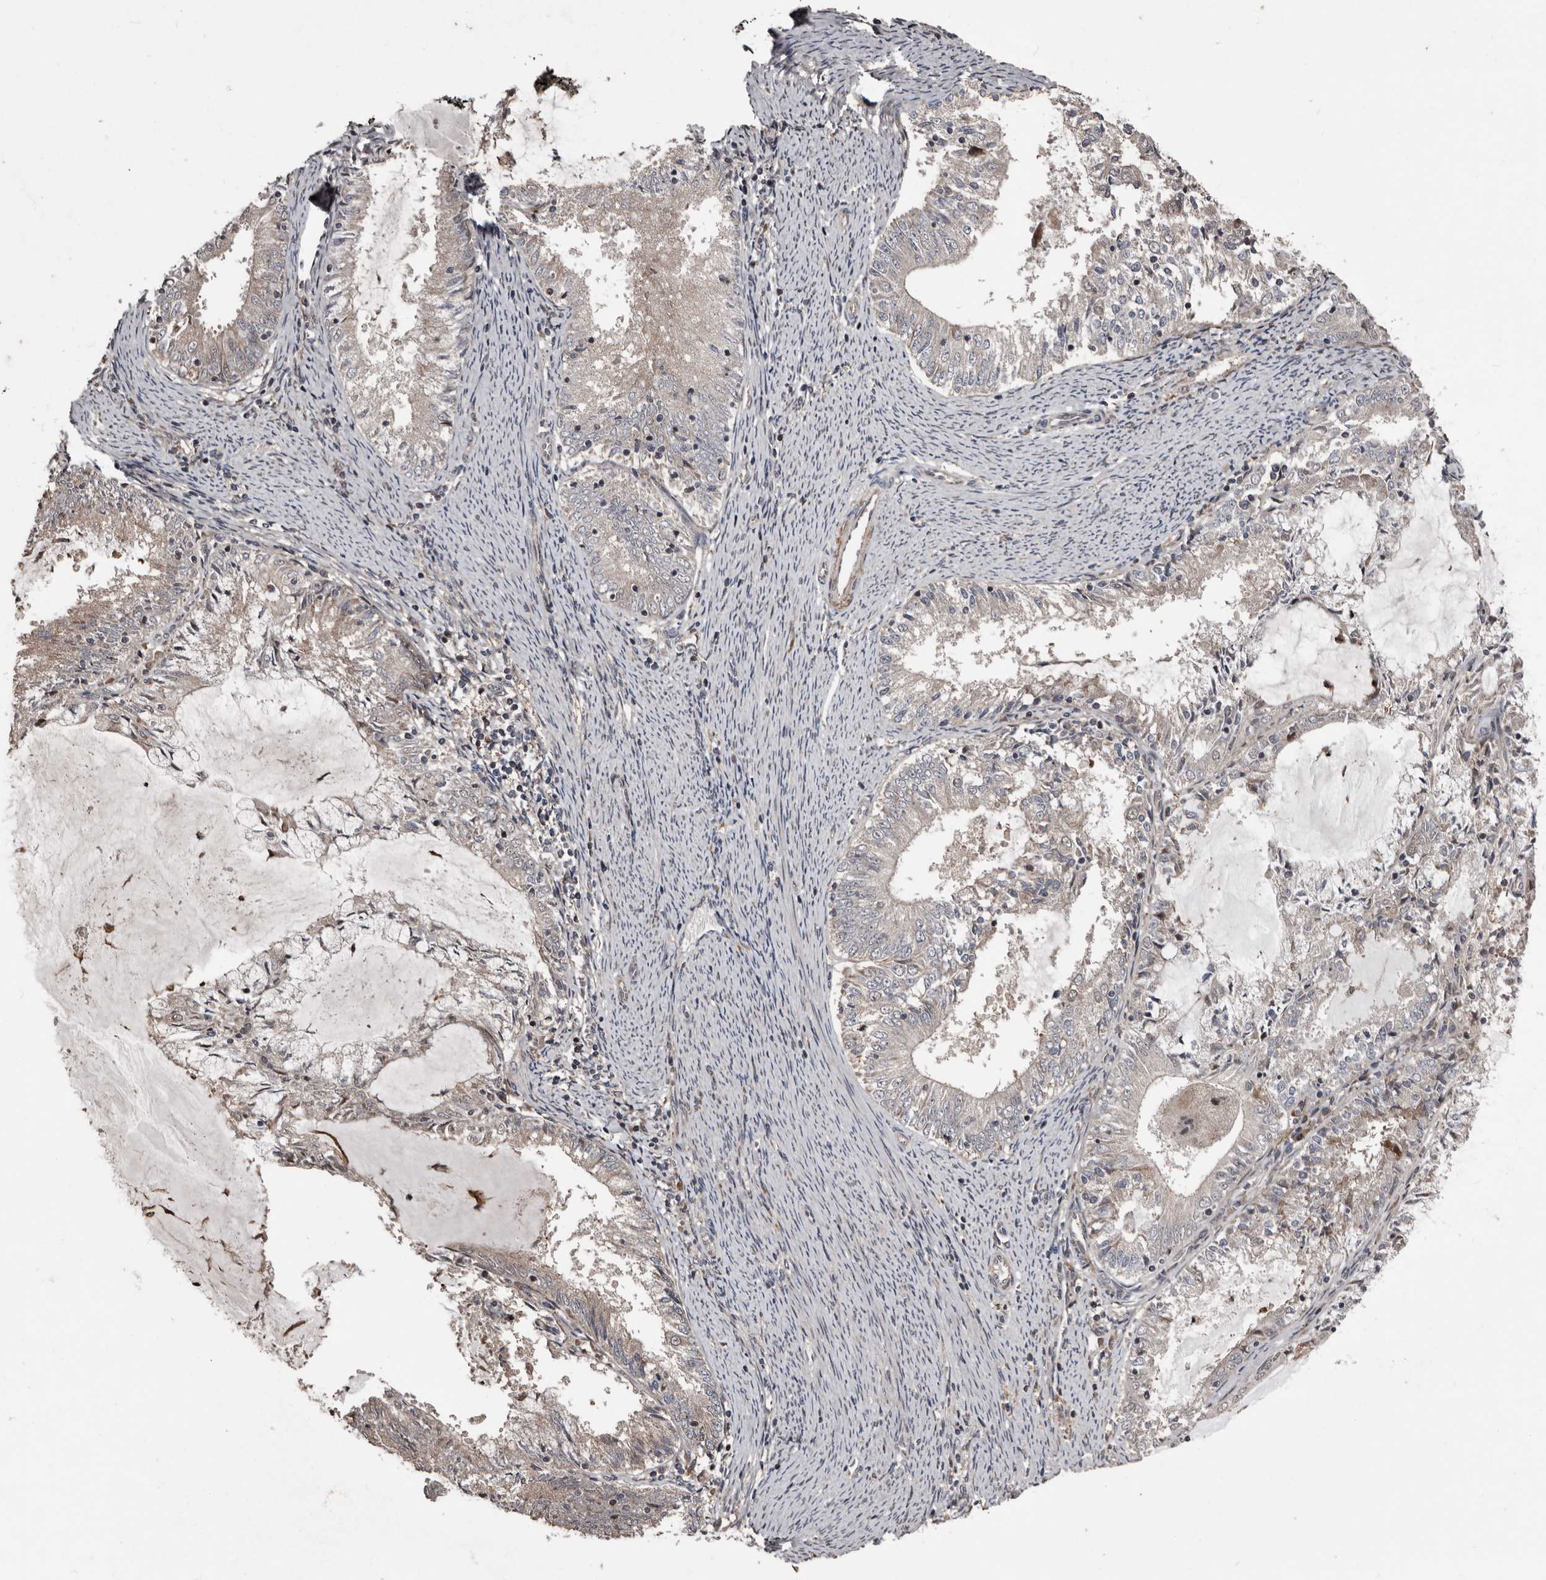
{"staining": {"intensity": "negative", "quantity": "none", "location": "none"}, "tissue": "endometrial cancer", "cell_type": "Tumor cells", "image_type": "cancer", "snomed": [{"axis": "morphology", "description": "Adenocarcinoma, NOS"}, {"axis": "topography", "description": "Endometrium"}], "caption": "This is an IHC histopathology image of human adenocarcinoma (endometrial). There is no expression in tumor cells.", "gene": "SERTAD4", "patient": {"sex": "female", "age": 57}}